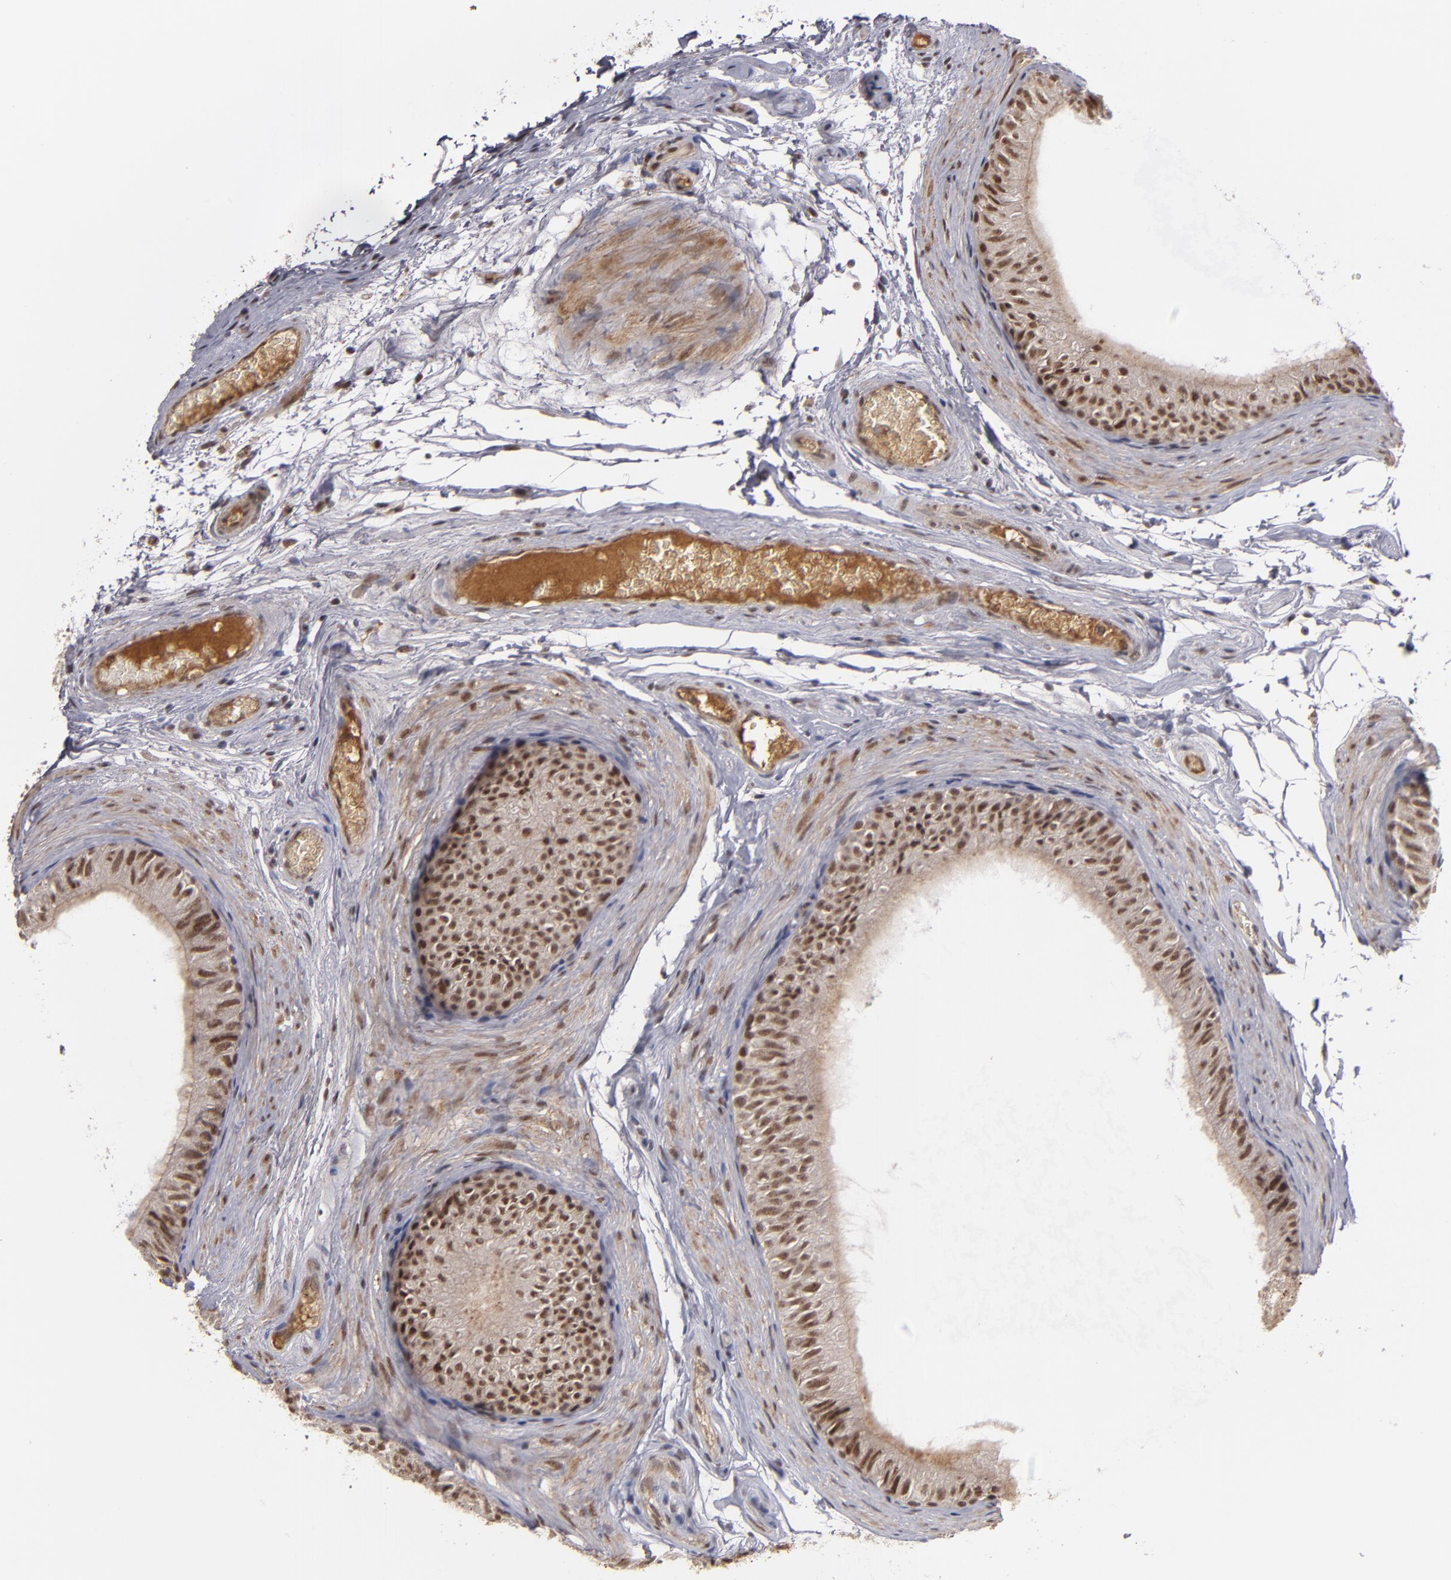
{"staining": {"intensity": "moderate", "quantity": ">75%", "location": "cytoplasmic/membranous,nuclear"}, "tissue": "epididymis", "cell_type": "Glandular cells", "image_type": "normal", "snomed": [{"axis": "morphology", "description": "Normal tissue, NOS"}, {"axis": "topography", "description": "Testis"}, {"axis": "topography", "description": "Epididymis"}], "caption": "Protein analysis of benign epididymis reveals moderate cytoplasmic/membranous,nuclear staining in approximately >75% of glandular cells.", "gene": "ZNF234", "patient": {"sex": "male", "age": 36}}